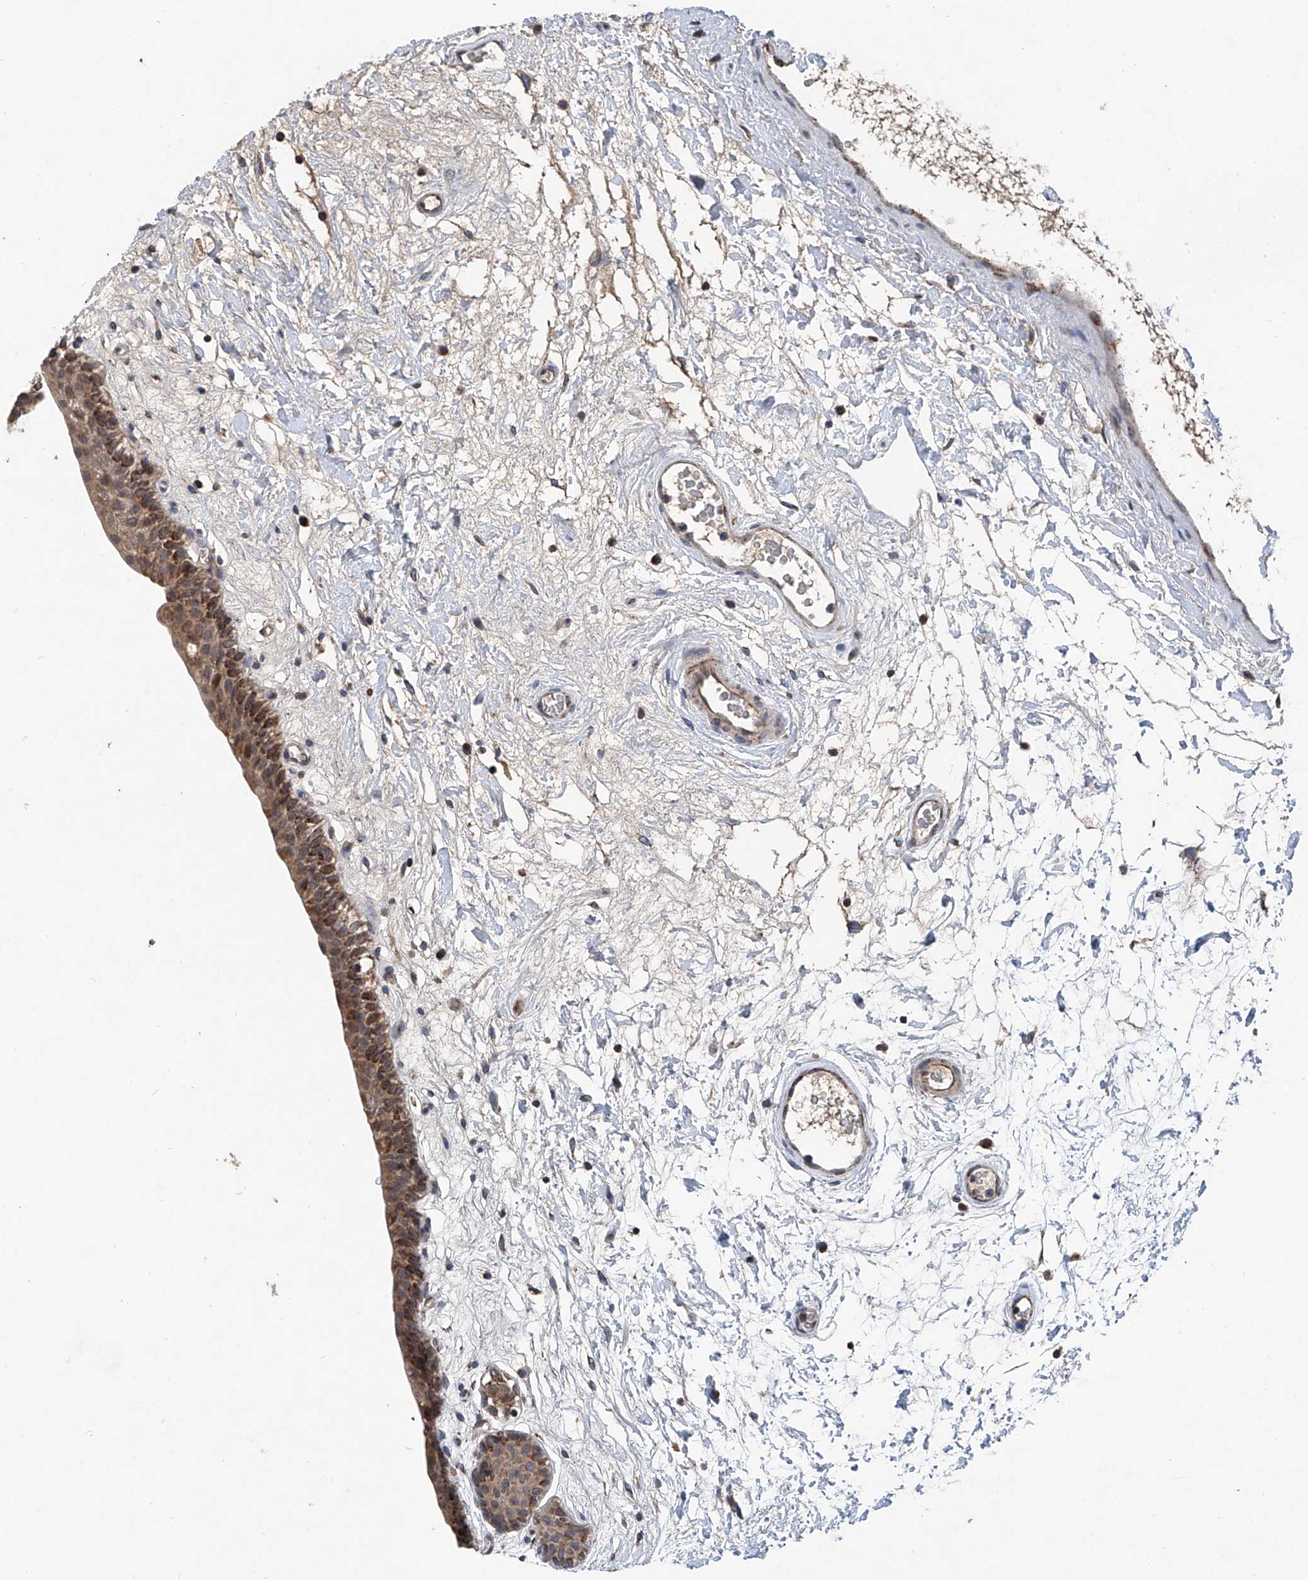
{"staining": {"intensity": "moderate", "quantity": ">75%", "location": "cytoplasmic/membranous"}, "tissue": "urinary bladder", "cell_type": "Urothelial cells", "image_type": "normal", "snomed": [{"axis": "morphology", "description": "Normal tissue, NOS"}, {"axis": "topography", "description": "Urinary bladder"}], "caption": "Moderate cytoplasmic/membranous expression for a protein is seen in about >75% of urothelial cells of unremarkable urinary bladder using immunohistochemistry (IHC).", "gene": "BCKDHB", "patient": {"sex": "male", "age": 83}}